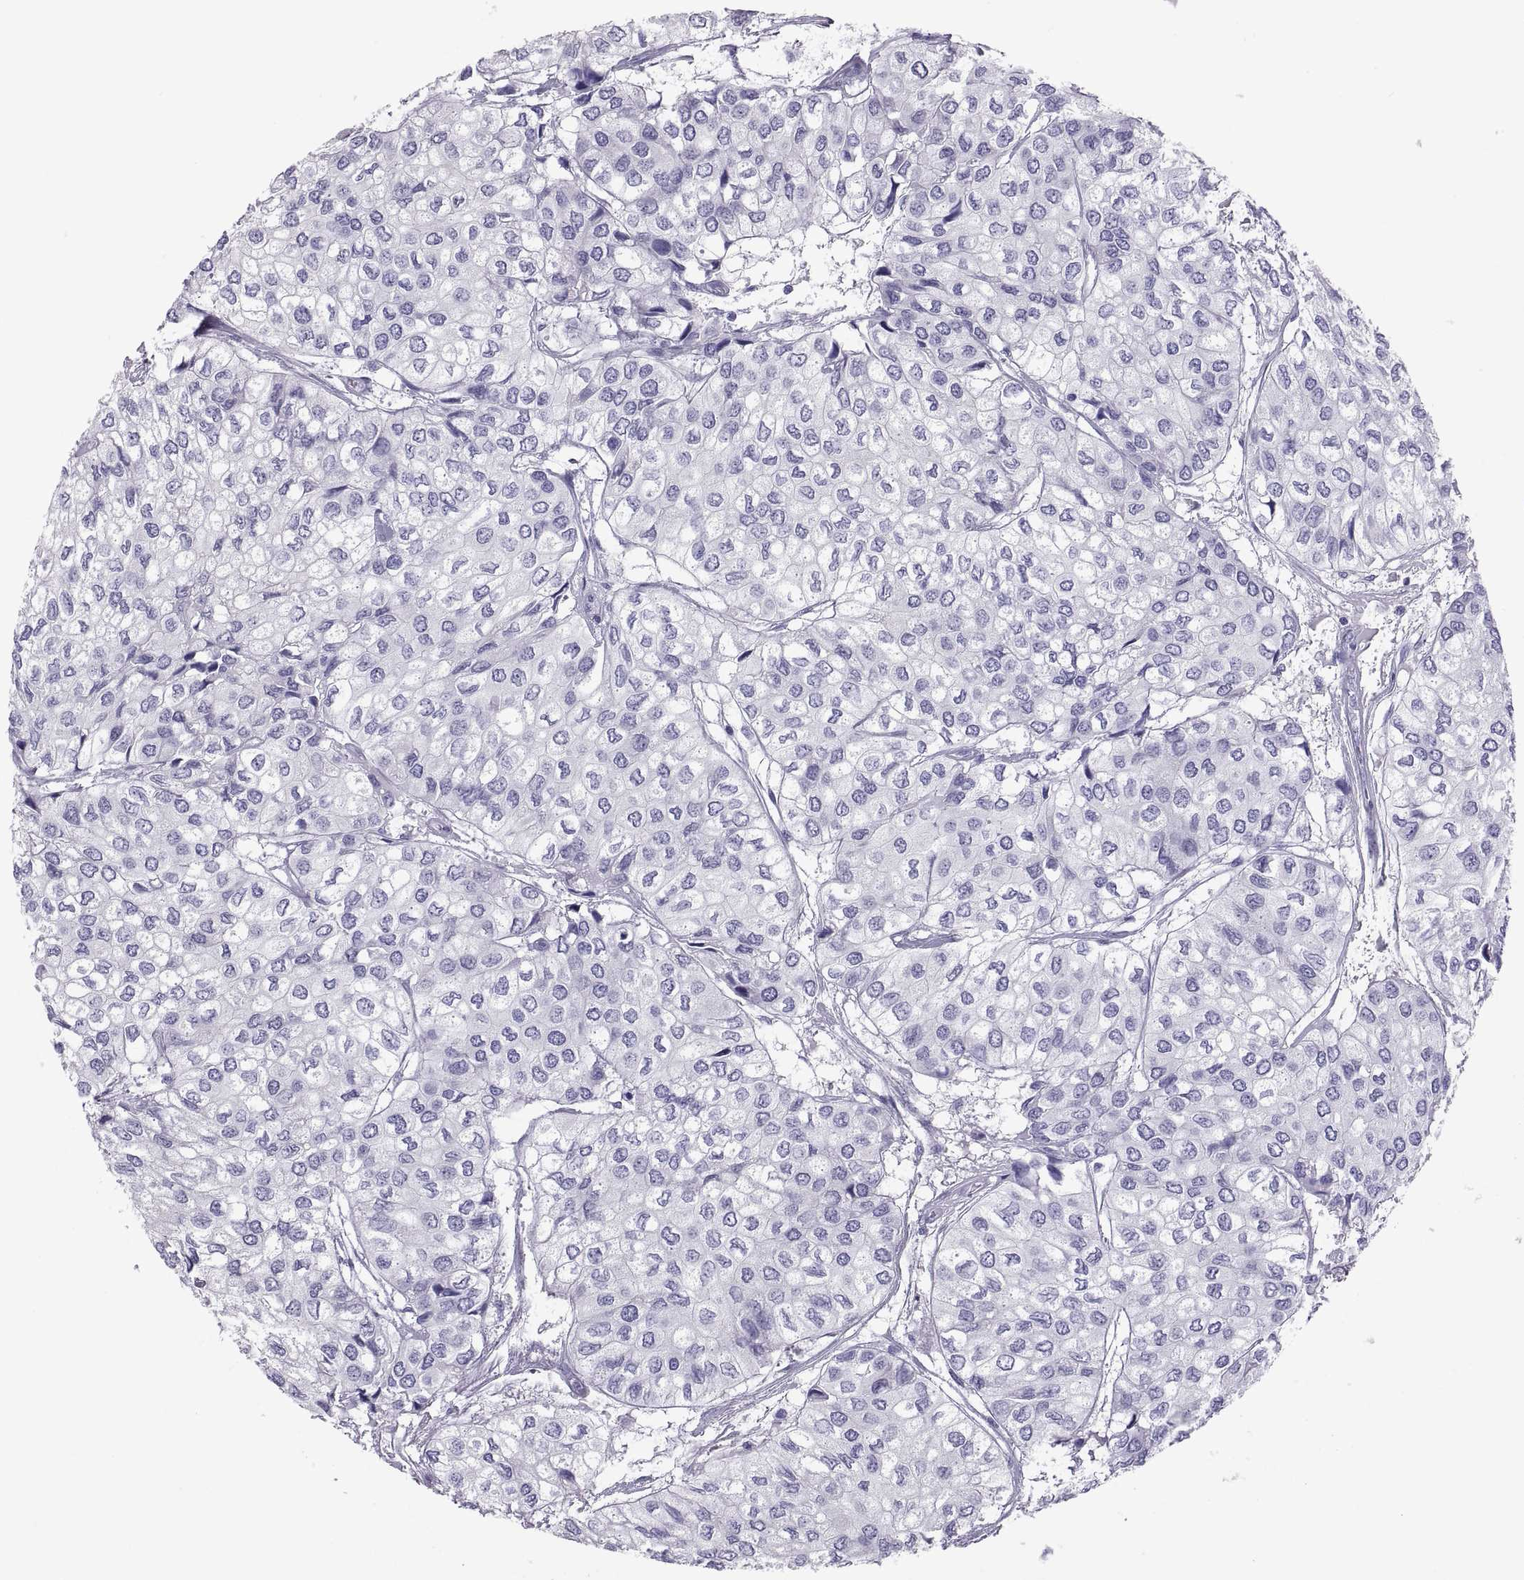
{"staining": {"intensity": "negative", "quantity": "none", "location": "none"}, "tissue": "urothelial cancer", "cell_type": "Tumor cells", "image_type": "cancer", "snomed": [{"axis": "morphology", "description": "Urothelial carcinoma, High grade"}, {"axis": "topography", "description": "Urinary bladder"}], "caption": "Micrograph shows no protein positivity in tumor cells of urothelial cancer tissue. (Brightfield microscopy of DAB (3,3'-diaminobenzidine) immunohistochemistry (IHC) at high magnification).", "gene": "RNASE12", "patient": {"sex": "male", "age": 73}}